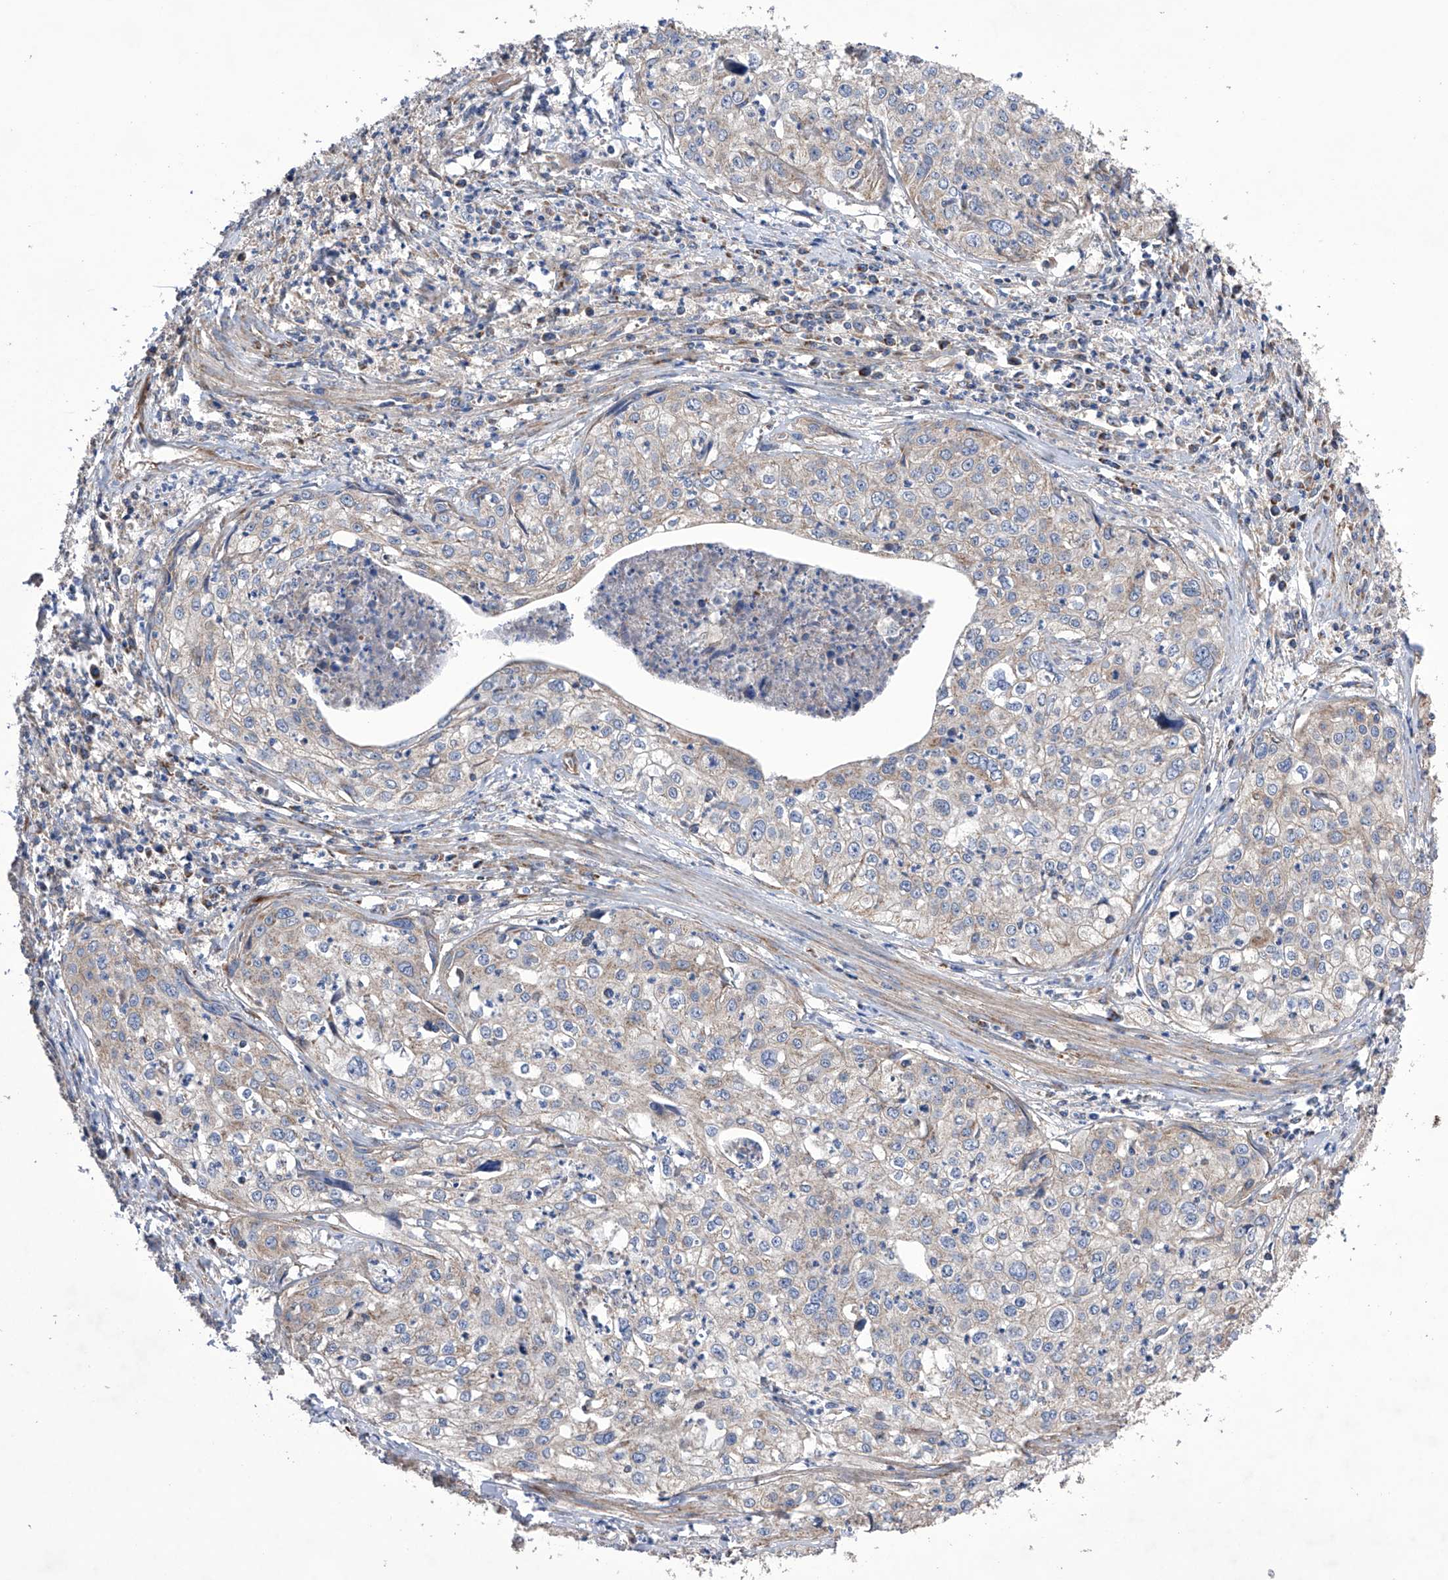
{"staining": {"intensity": "negative", "quantity": "none", "location": "none"}, "tissue": "cervical cancer", "cell_type": "Tumor cells", "image_type": "cancer", "snomed": [{"axis": "morphology", "description": "Squamous cell carcinoma, NOS"}, {"axis": "topography", "description": "Cervix"}], "caption": "An immunohistochemistry micrograph of cervical cancer is shown. There is no staining in tumor cells of cervical cancer.", "gene": "EFCAB2", "patient": {"sex": "female", "age": 31}}